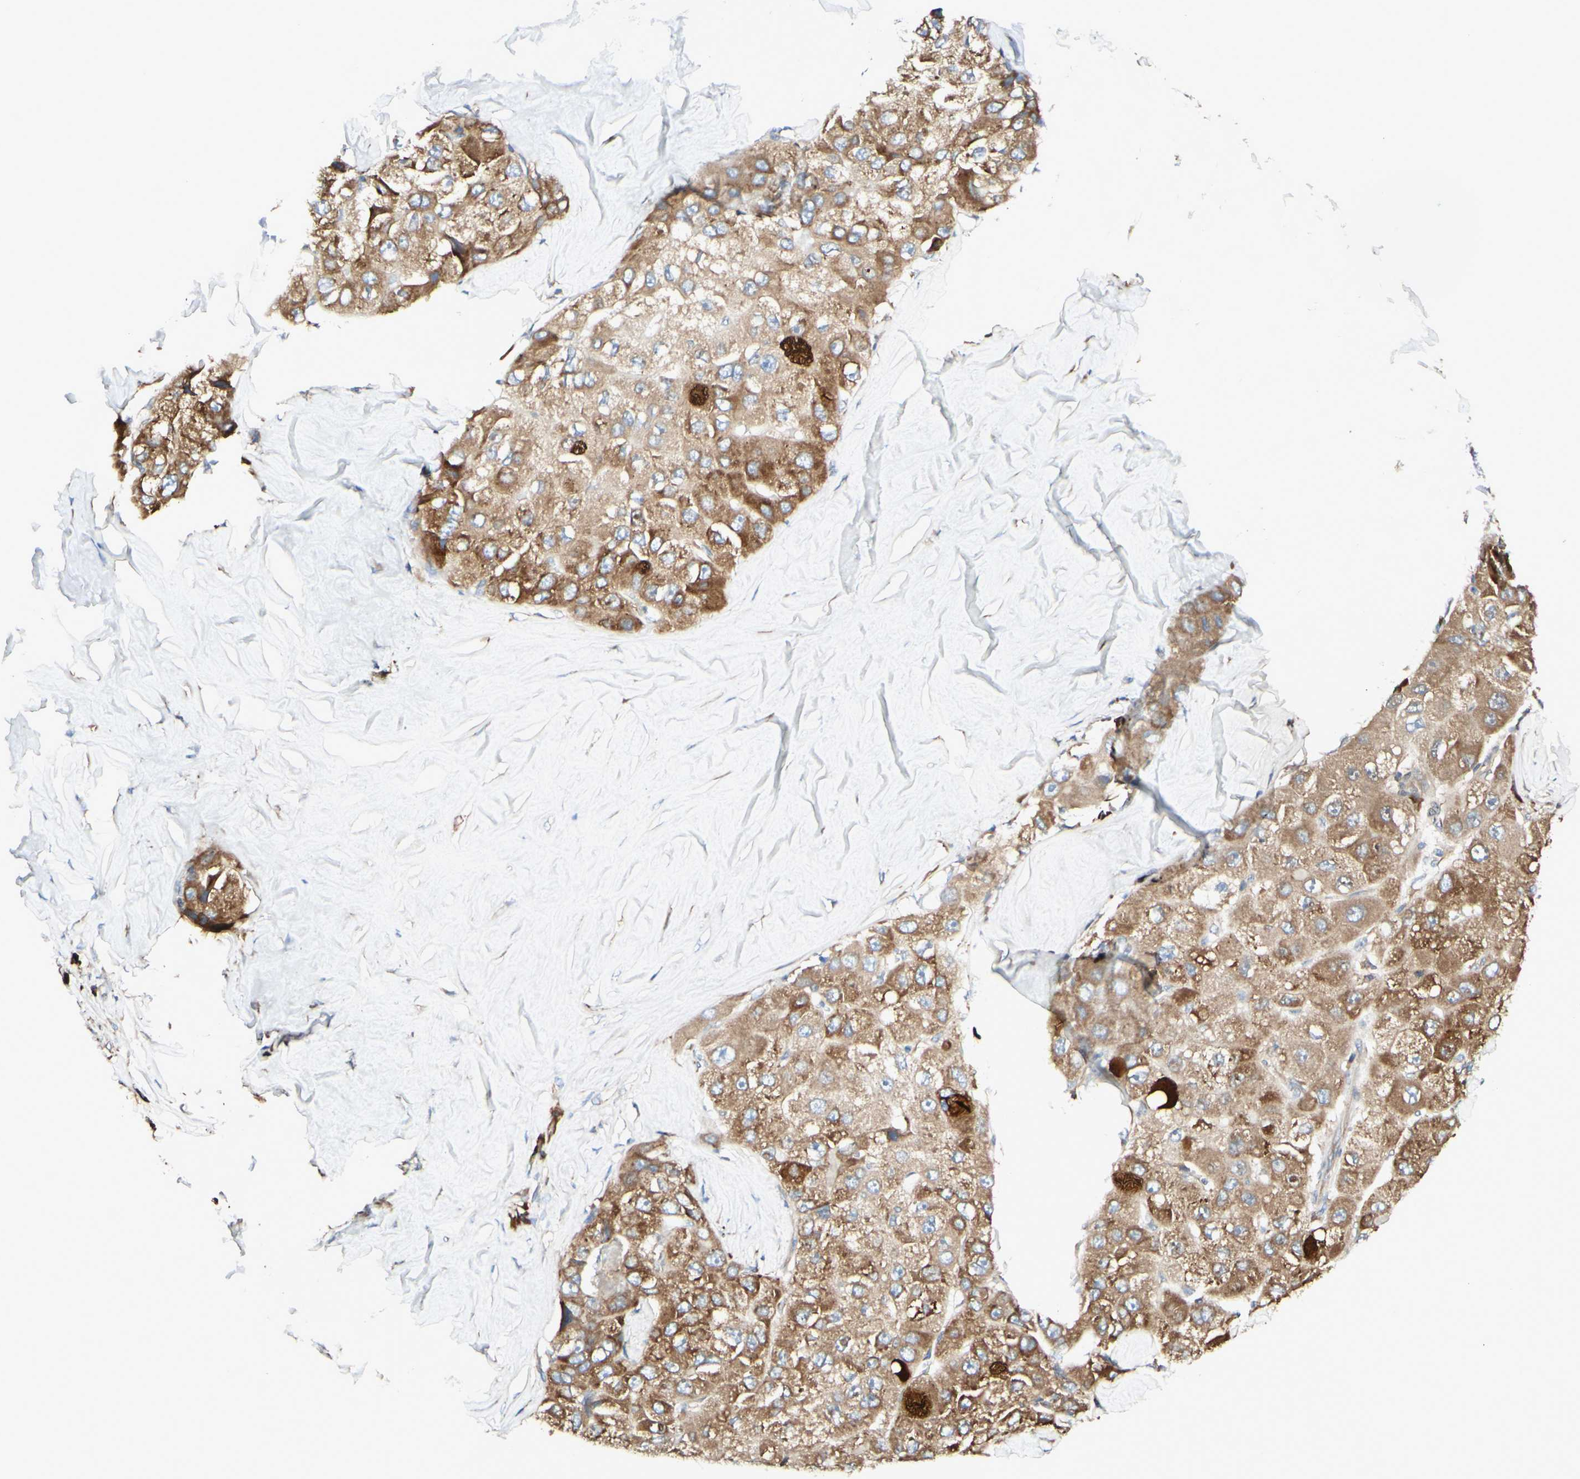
{"staining": {"intensity": "moderate", "quantity": ">75%", "location": "cytoplasmic/membranous"}, "tissue": "liver cancer", "cell_type": "Tumor cells", "image_type": "cancer", "snomed": [{"axis": "morphology", "description": "Carcinoma, Hepatocellular, NOS"}, {"axis": "topography", "description": "Liver"}], "caption": "Immunohistochemistry staining of liver cancer, which reveals medium levels of moderate cytoplasmic/membranous expression in about >75% of tumor cells indicating moderate cytoplasmic/membranous protein expression. The staining was performed using DAB (brown) for protein detection and nuclei were counterstained in hematoxylin (blue).", "gene": "DNAJB11", "patient": {"sex": "male", "age": 80}}